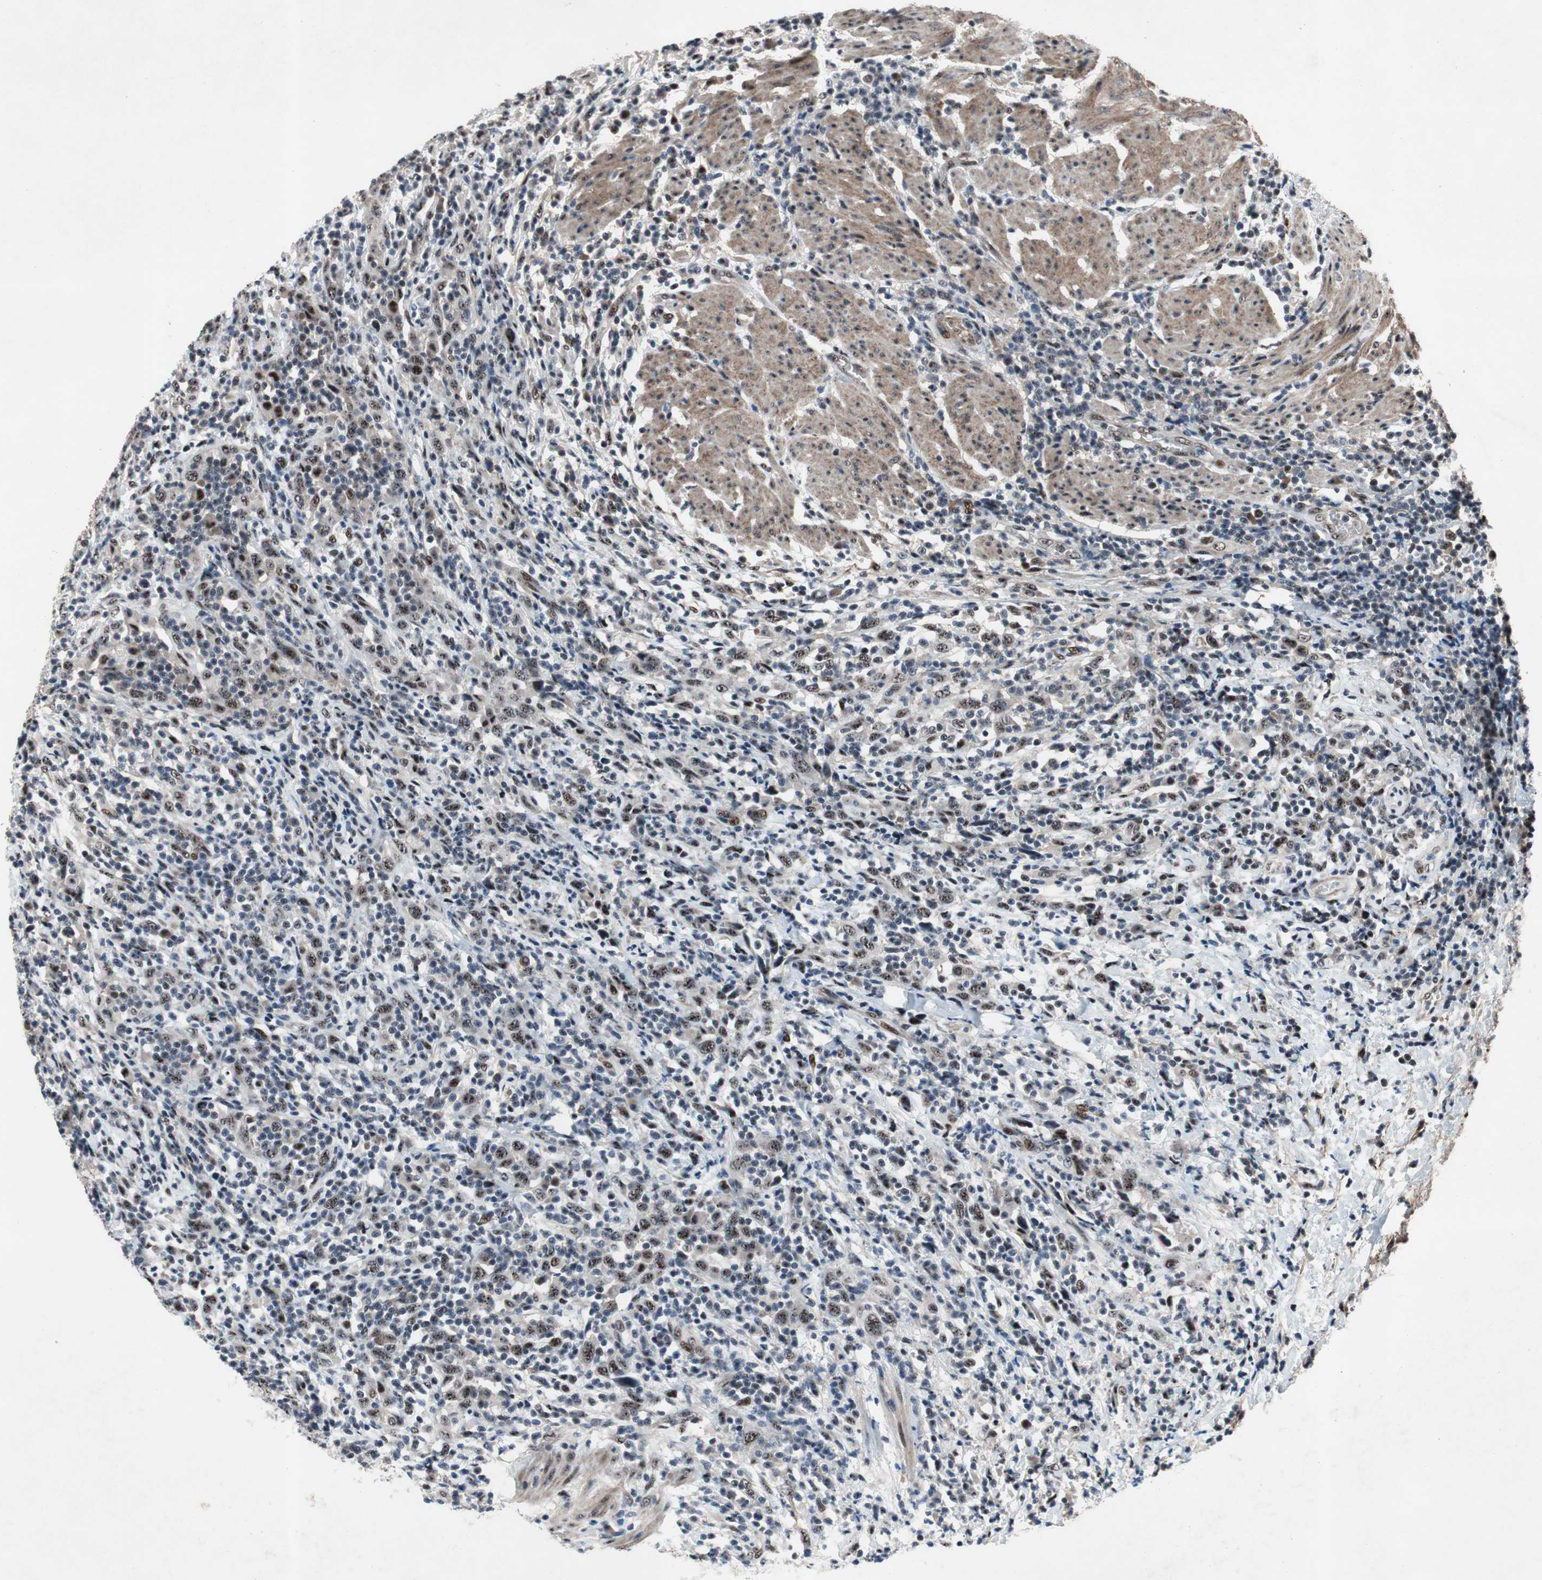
{"staining": {"intensity": "moderate", "quantity": ">75%", "location": "nuclear"}, "tissue": "urothelial cancer", "cell_type": "Tumor cells", "image_type": "cancer", "snomed": [{"axis": "morphology", "description": "Urothelial carcinoma, High grade"}, {"axis": "topography", "description": "Urinary bladder"}], "caption": "Immunohistochemistry (DAB) staining of human urothelial cancer exhibits moderate nuclear protein expression in about >75% of tumor cells. (brown staining indicates protein expression, while blue staining denotes nuclei).", "gene": "SOX7", "patient": {"sex": "male", "age": 61}}